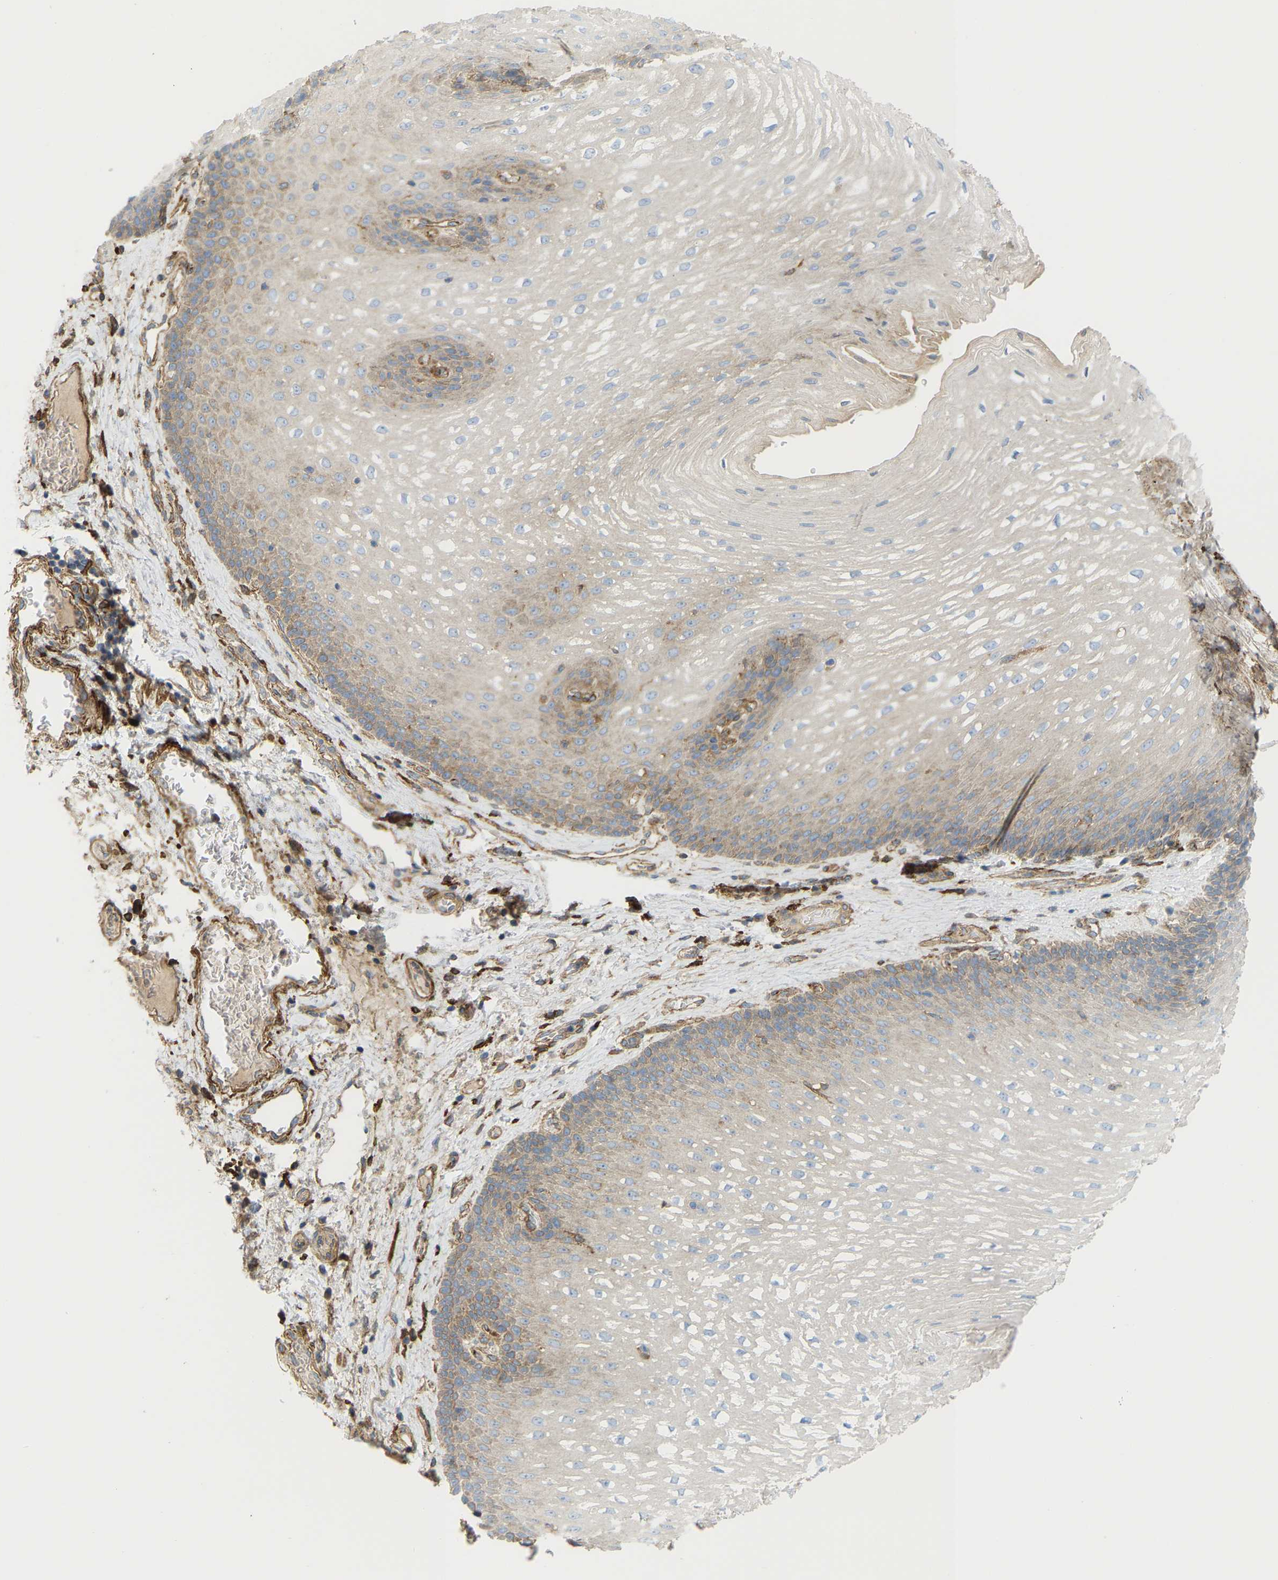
{"staining": {"intensity": "weak", "quantity": "<25%", "location": "cytoplasmic/membranous"}, "tissue": "esophagus", "cell_type": "Squamous epithelial cells", "image_type": "normal", "snomed": [{"axis": "morphology", "description": "Normal tissue, NOS"}, {"axis": "topography", "description": "Esophagus"}], "caption": "Image shows no significant protein positivity in squamous epithelial cells of unremarkable esophagus. (IHC, brightfield microscopy, high magnification).", "gene": "PICALM", "patient": {"sex": "male", "age": 48}}